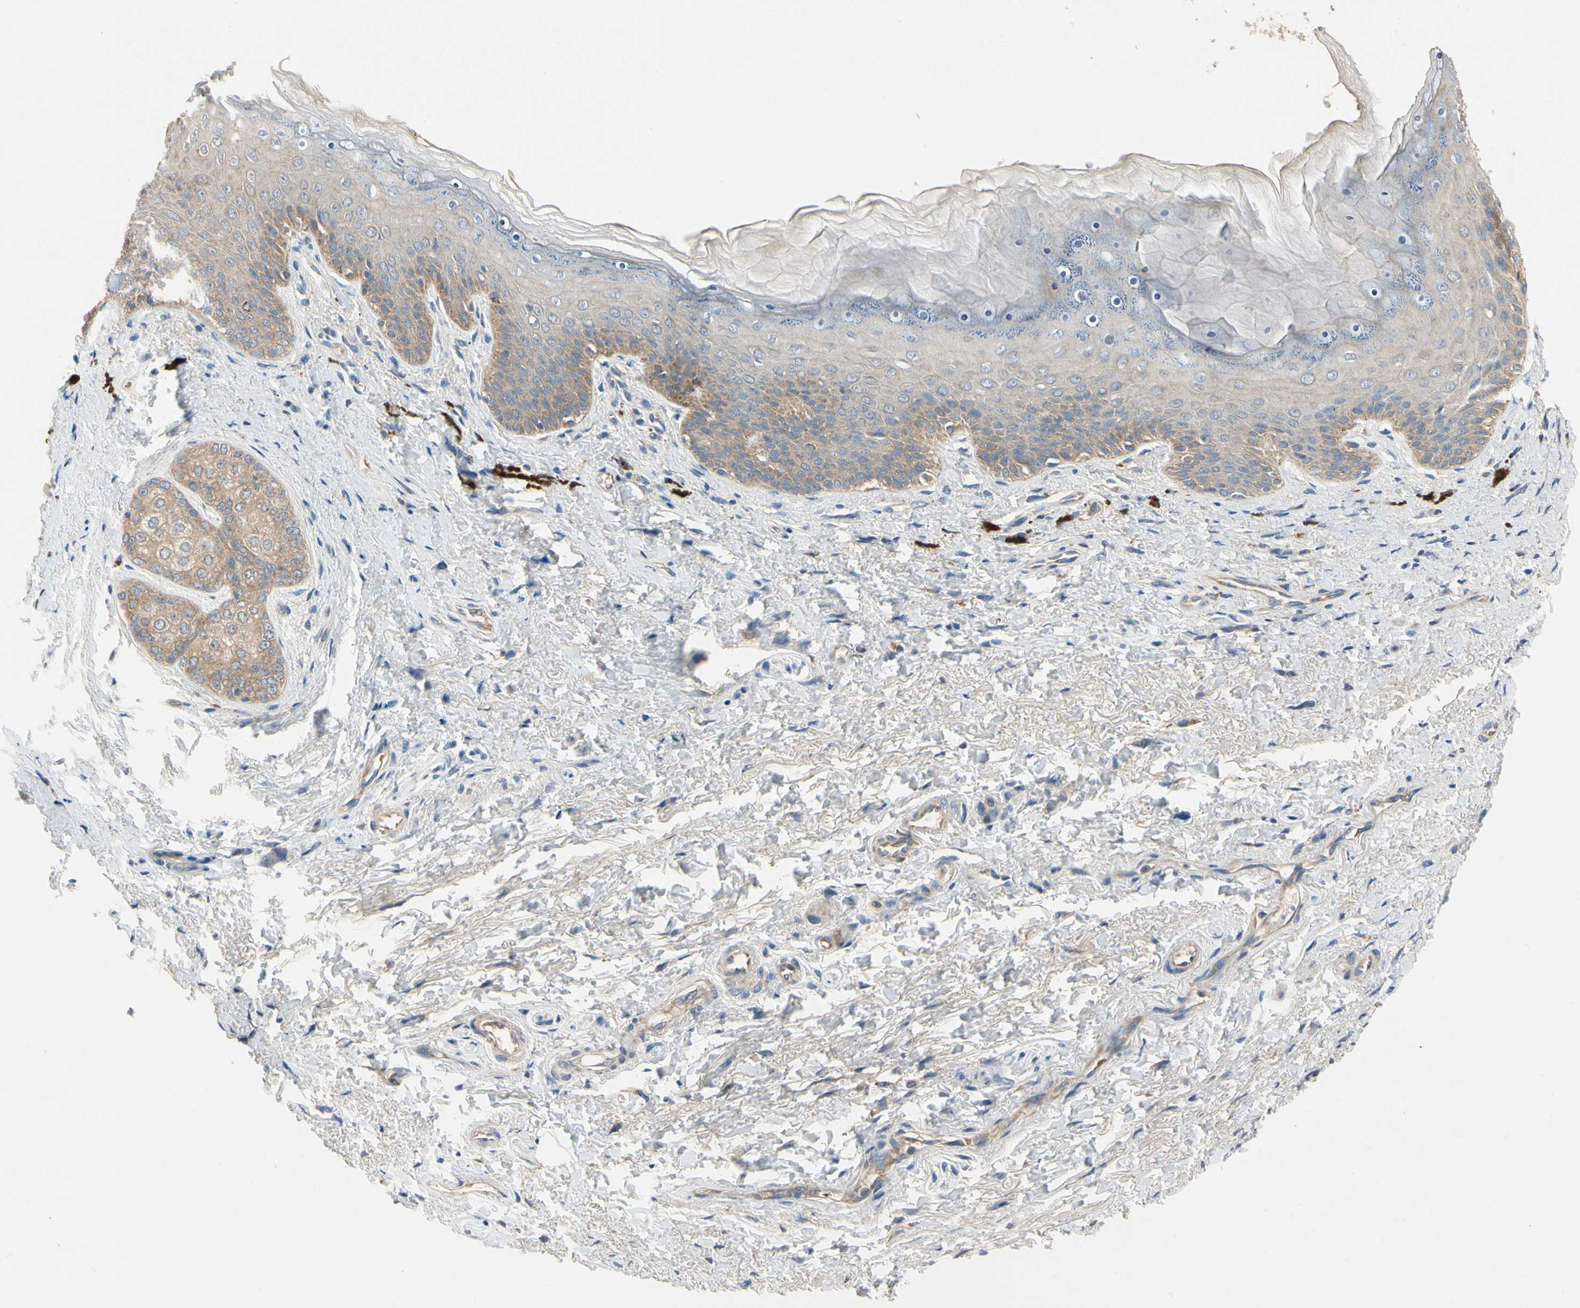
{"staining": {"intensity": "moderate", "quantity": "25%-75%", "location": "cytoplasmic/membranous"}, "tissue": "skin", "cell_type": "Epidermal cells", "image_type": "normal", "snomed": [{"axis": "morphology", "description": "Normal tissue, NOS"}, {"axis": "topography", "description": "Anal"}], "caption": "Immunohistochemical staining of benign skin reveals moderate cytoplasmic/membranous protein expression in about 25%-75% of epidermal cells. (DAB (3,3'-diaminobenzidine) = brown stain, brightfield microscopy at high magnification).", "gene": "KLHDC8B", "patient": {"sex": "female", "age": 46}}